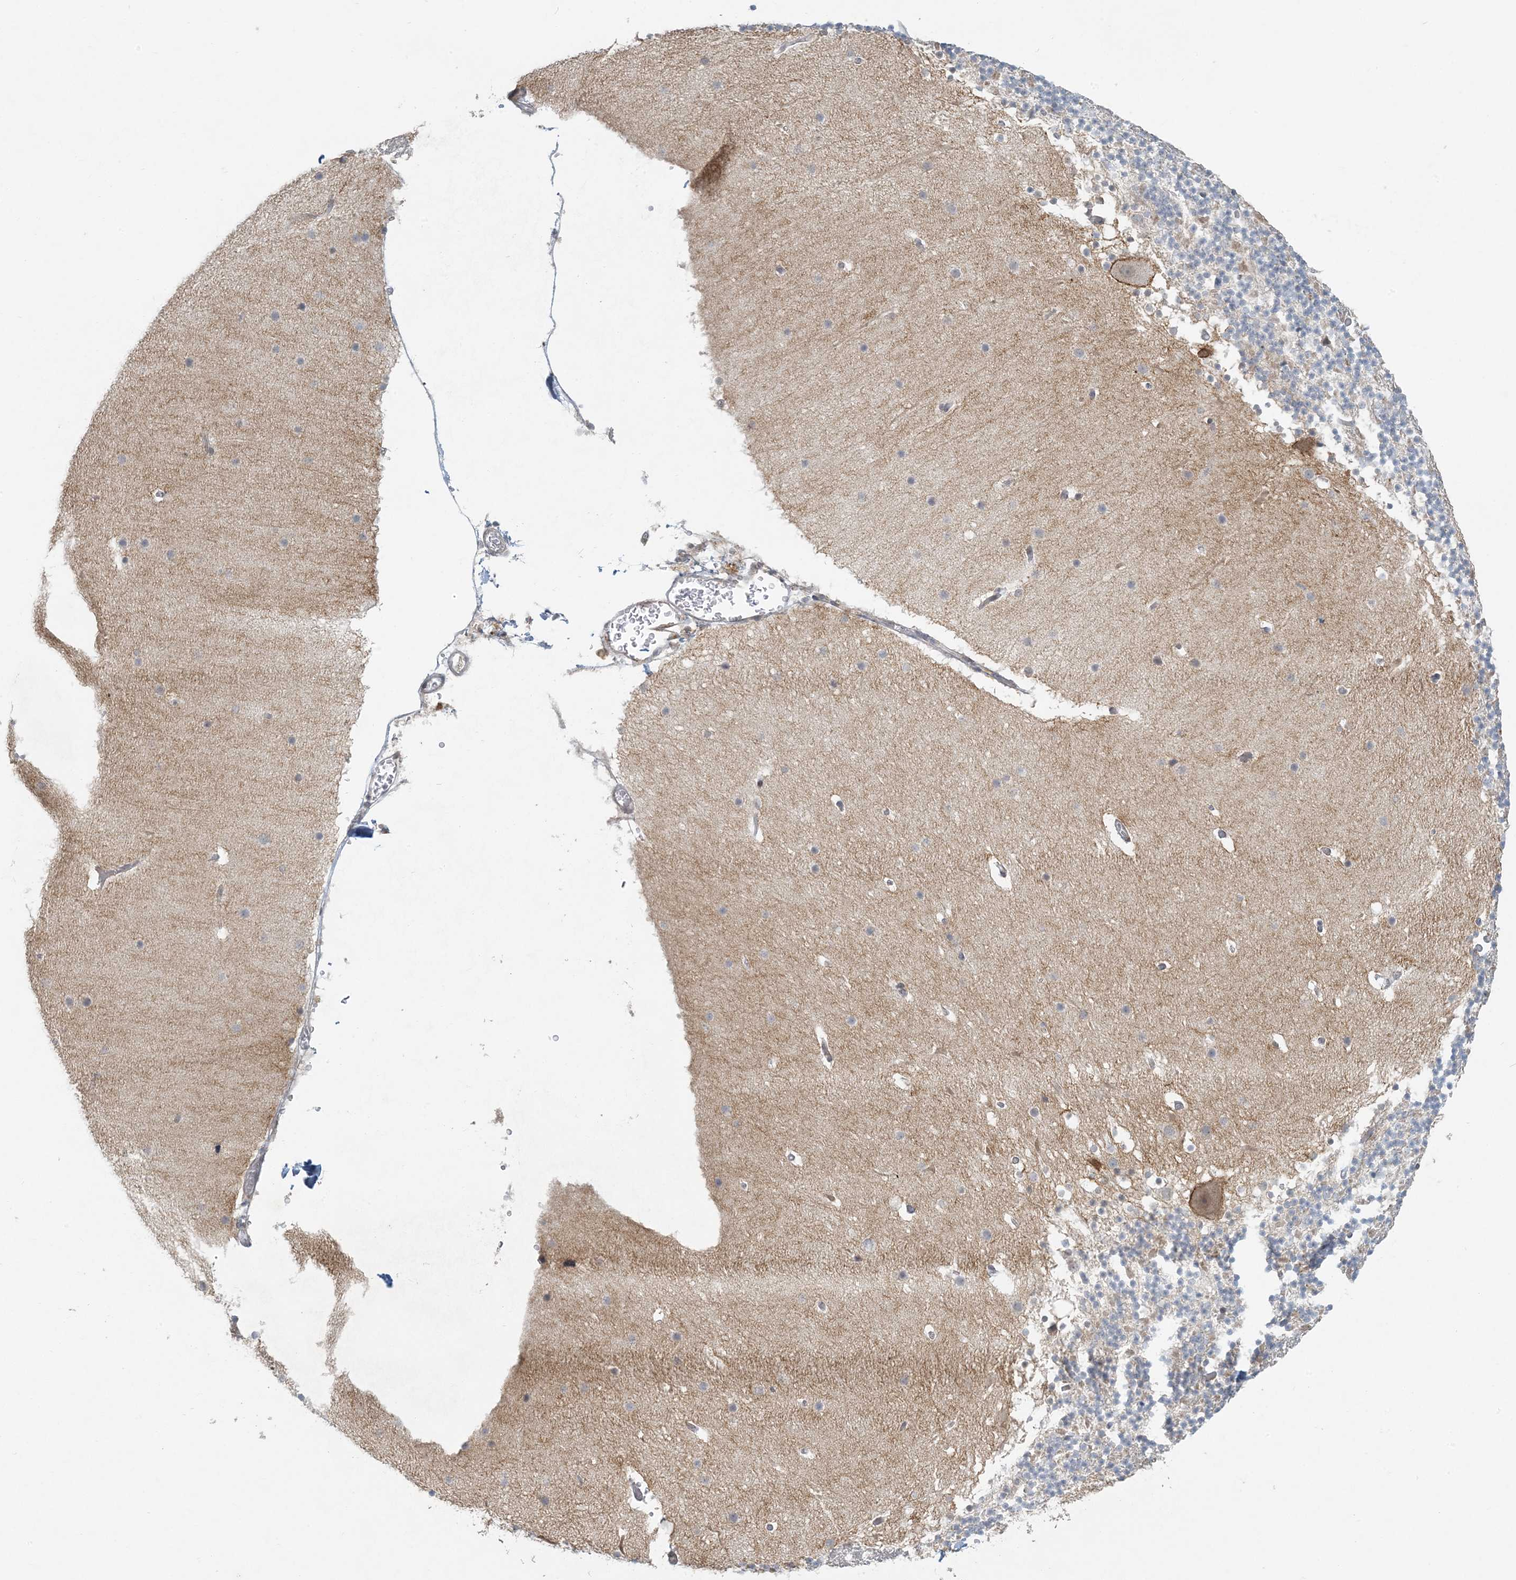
{"staining": {"intensity": "negative", "quantity": "none", "location": "none"}, "tissue": "cerebellum", "cell_type": "Cells in granular layer", "image_type": "normal", "snomed": [{"axis": "morphology", "description": "Normal tissue, NOS"}, {"axis": "topography", "description": "Cerebellum"}], "caption": "Human cerebellum stained for a protein using IHC reveals no expression in cells in granular layer.", "gene": "HACL1", "patient": {"sex": "male", "age": 57}}